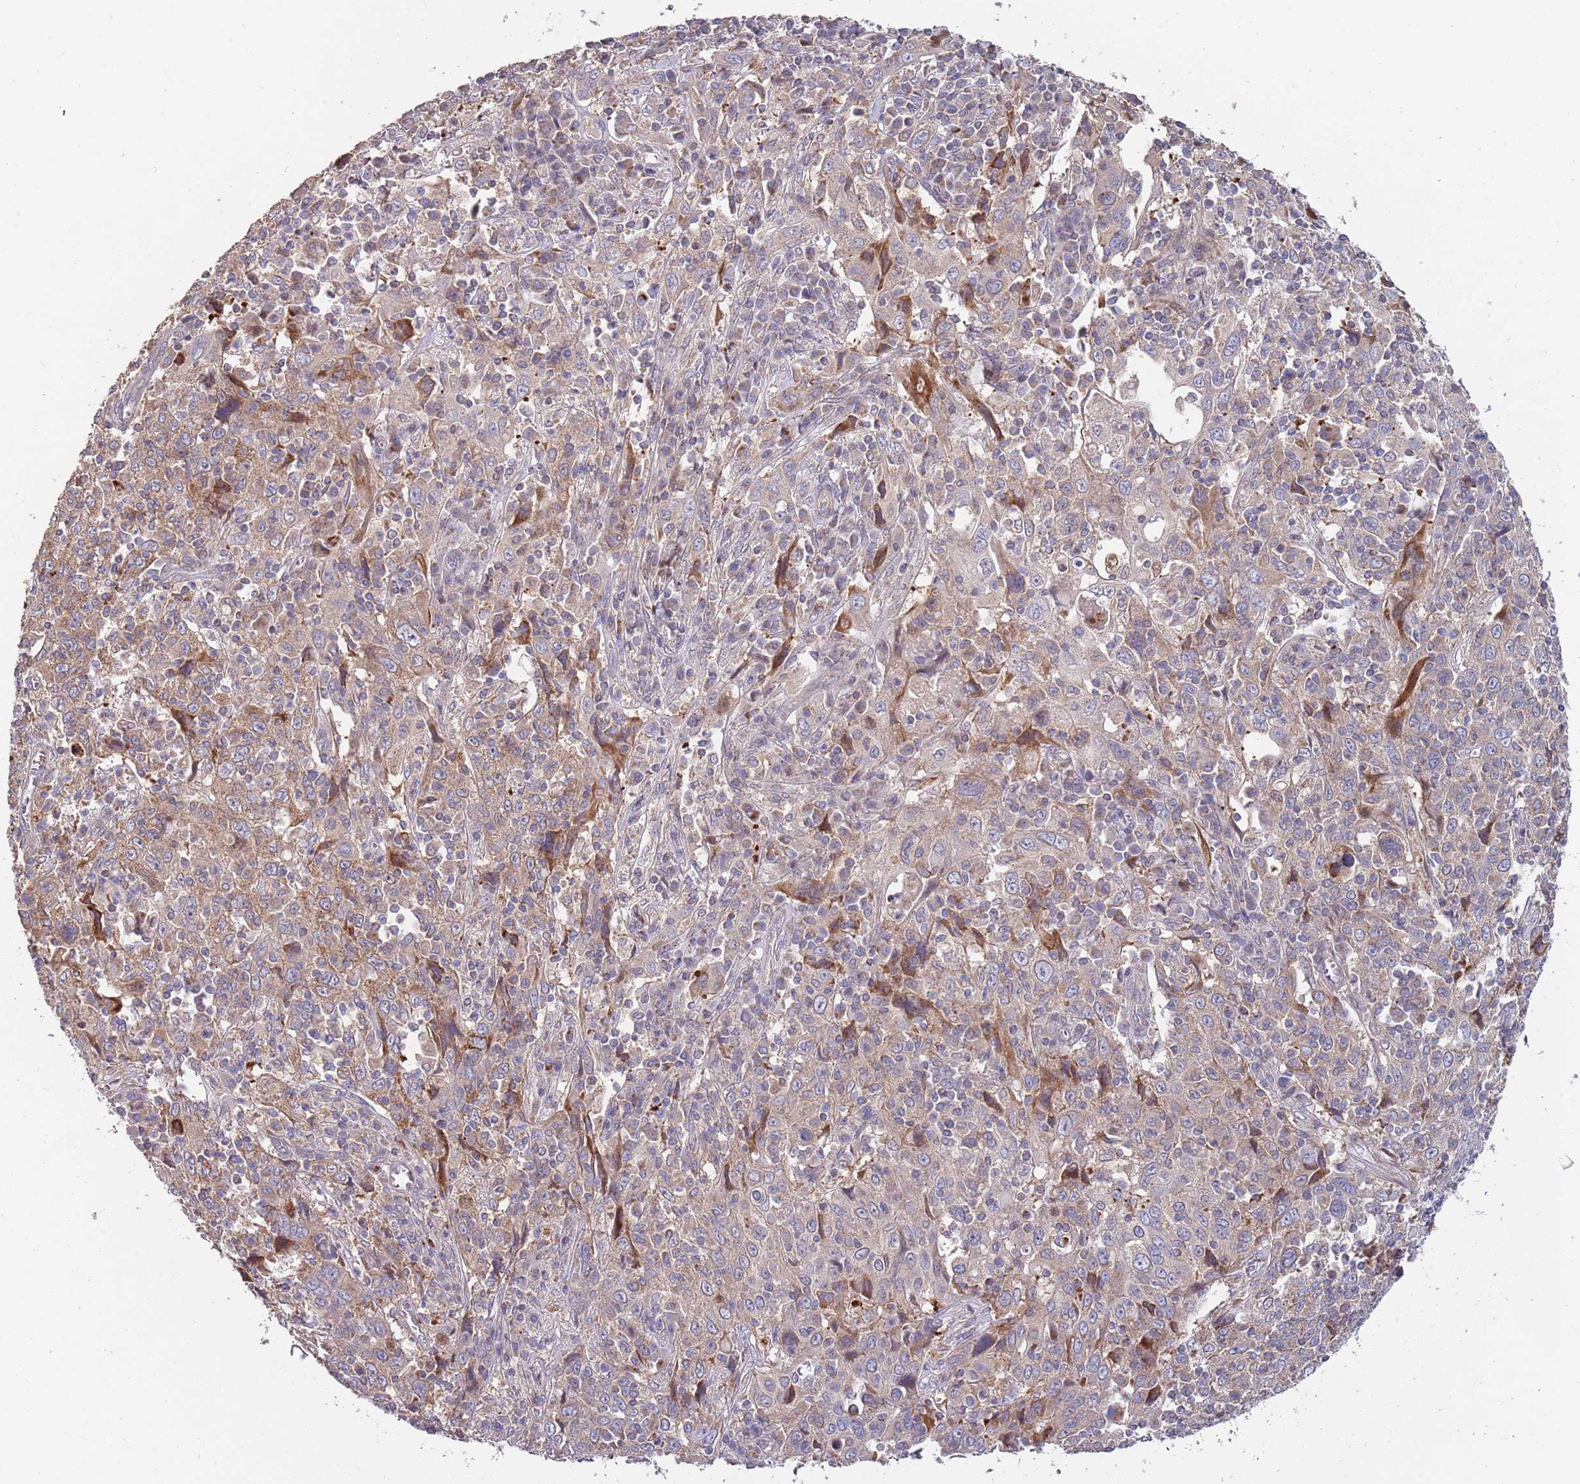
{"staining": {"intensity": "weak", "quantity": "25%-75%", "location": "cytoplasmic/membranous"}, "tissue": "cervical cancer", "cell_type": "Tumor cells", "image_type": "cancer", "snomed": [{"axis": "morphology", "description": "Squamous cell carcinoma, NOS"}, {"axis": "topography", "description": "Cervix"}], "caption": "Cervical cancer stained for a protein (brown) exhibits weak cytoplasmic/membranous positive expression in approximately 25%-75% of tumor cells.", "gene": "ABCC10", "patient": {"sex": "female", "age": 46}}